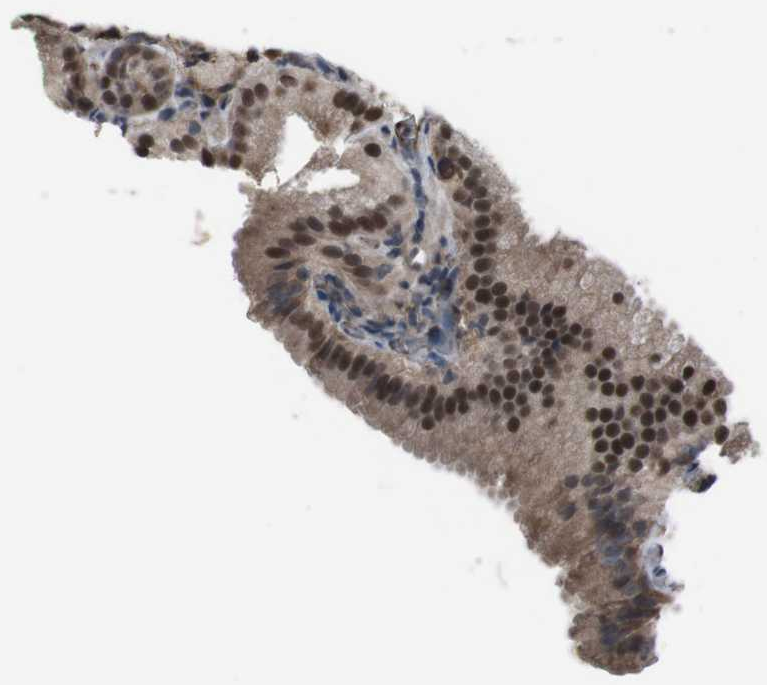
{"staining": {"intensity": "strong", "quantity": ">75%", "location": "cytoplasmic/membranous,nuclear"}, "tissue": "gallbladder", "cell_type": "Glandular cells", "image_type": "normal", "snomed": [{"axis": "morphology", "description": "Normal tissue, NOS"}, {"axis": "topography", "description": "Gallbladder"}], "caption": "Protein expression analysis of benign gallbladder shows strong cytoplasmic/membranous,nuclear positivity in about >75% of glandular cells. Using DAB (brown) and hematoxylin (blue) stains, captured at high magnification using brightfield microscopy.", "gene": "SS18L1", "patient": {"sex": "male", "age": 54}}